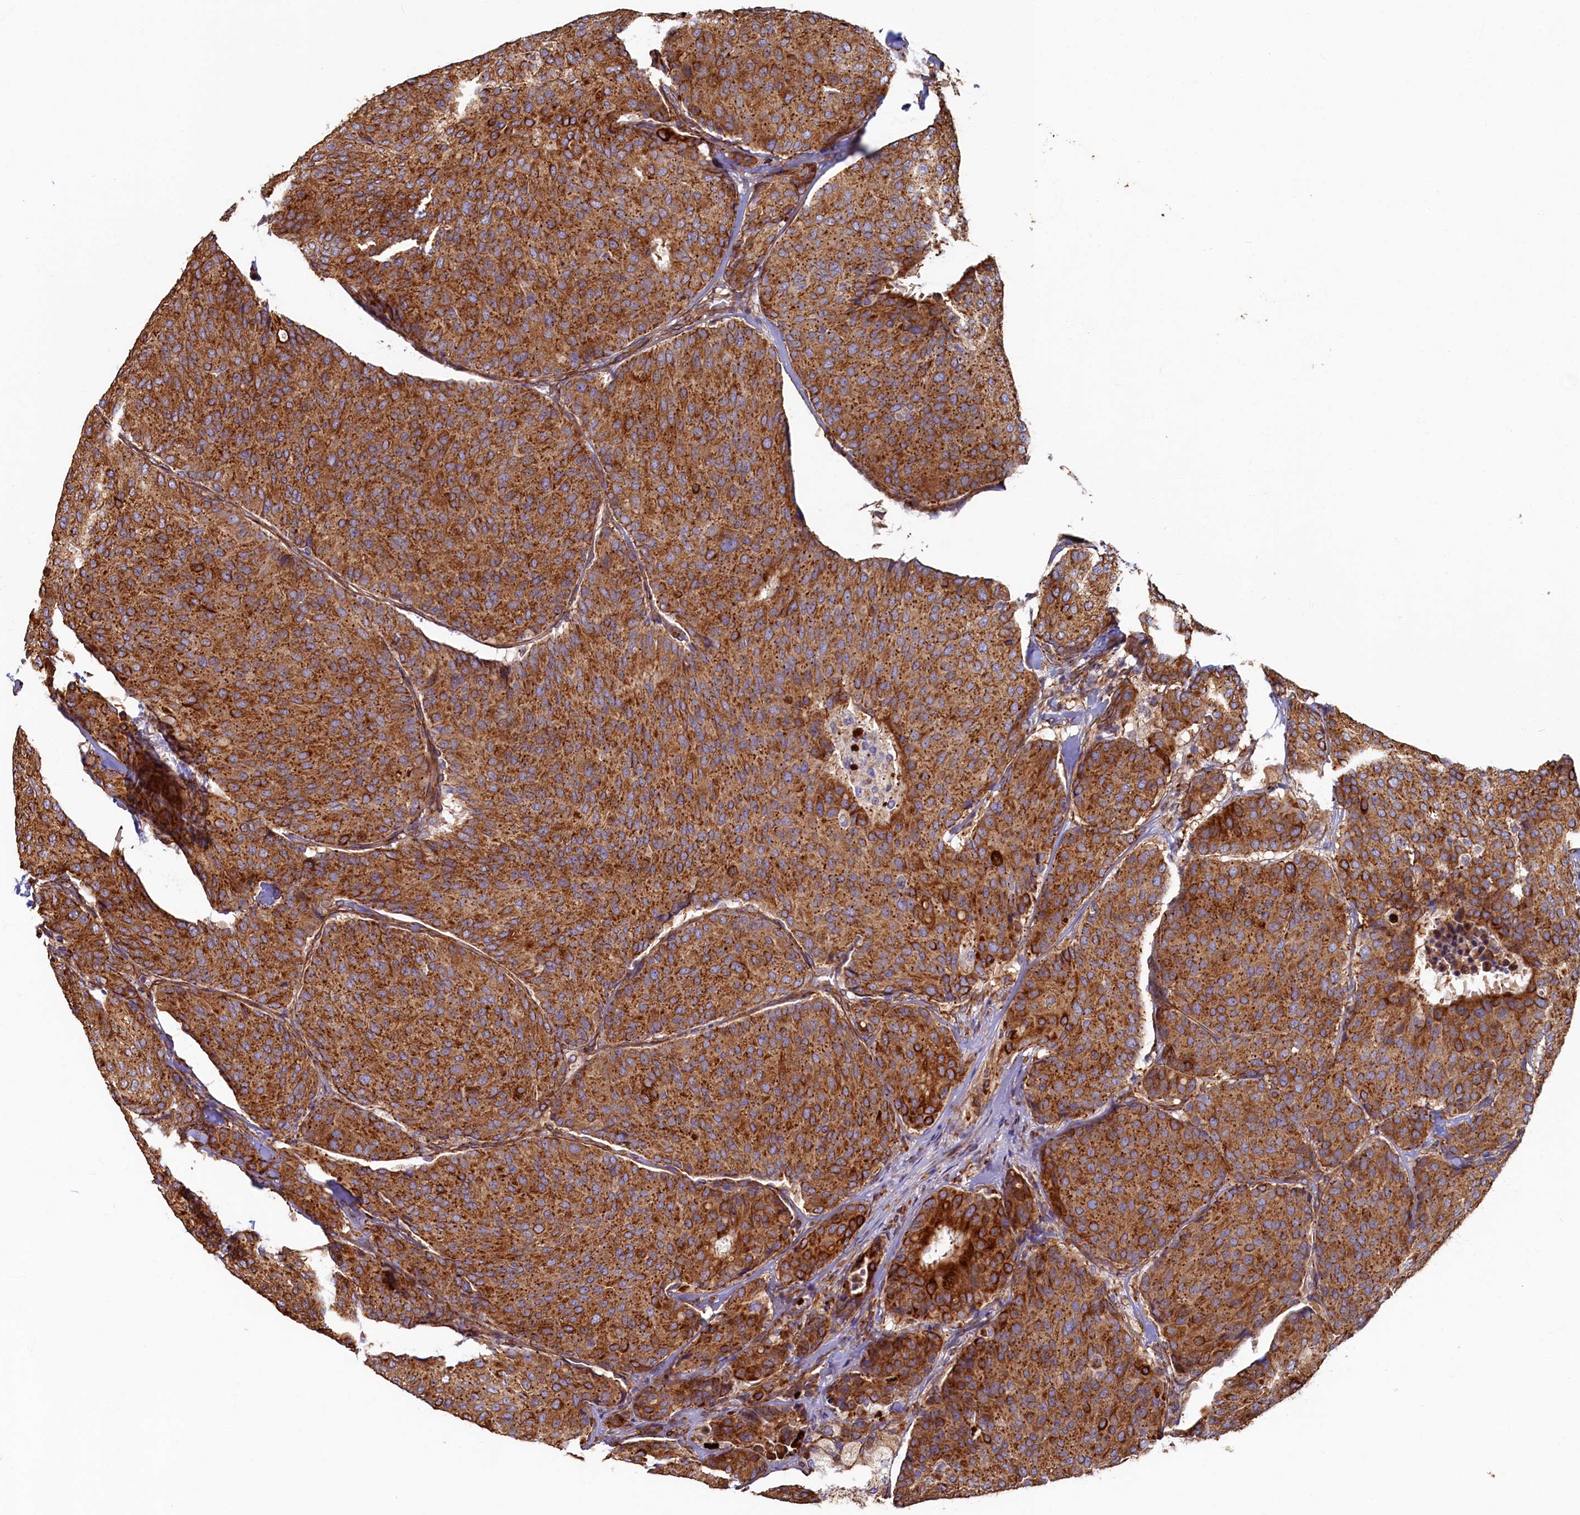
{"staining": {"intensity": "strong", "quantity": ">75%", "location": "cytoplasmic/membranous"}, "tissue": "breast cancer", "cell_type": "Tumor cells", "image_type": "cancer", "snomed": [{"axis": "morphology", "description": "Duct carcinoma"}, {"axis": "topography", "description": "Breast"}], "caption": "DAB (3,3'-diaminobenzidine) immunohistochemical staining of breast cancer (infiltrating ductal carcinoma) shows strong cytoplasmic/membranous protein expression in about >75% of tumor cells. Nuclei are stained in blue.", "gene": "LRRC57", "patient": {"sex": "female", "age": 75}}